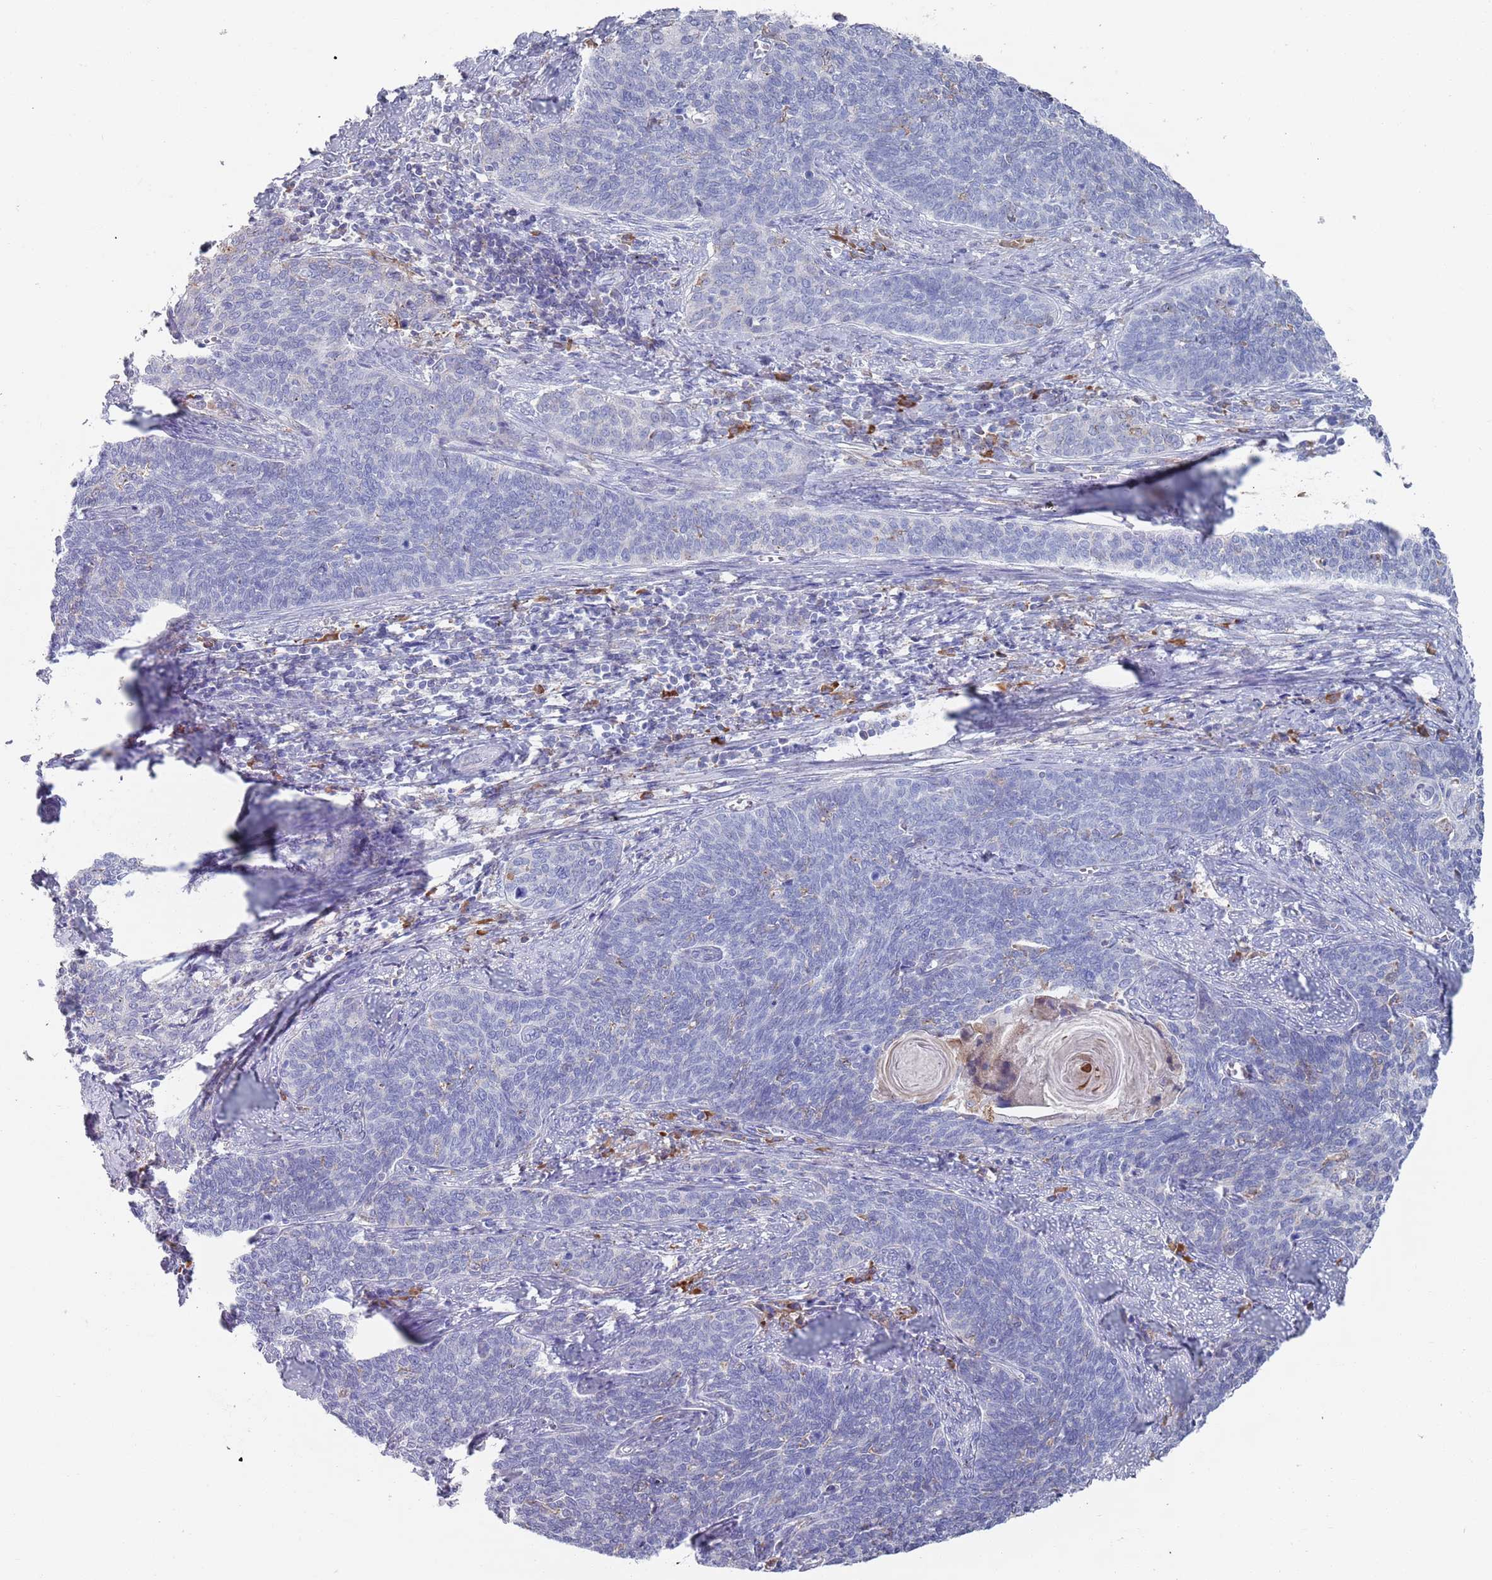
{"staining": {"intensity": "negative", "quantity": "none", "location": "none"}, "tissue": "cervical cancer", "cell_type": "Tumor cells", "image_type": "cancer", "snomed": [{"axis": "morphology", "description": "Squamous cell carcinoma, NOS"}, {"axis": "topography", "description": "Cervix"}], "caption": "Immunohistochemistry (IHC) of cervical cancer (squamous cell carcinoma) reveals no staining in tumor cells. (Brightfield microscopy of DAB immunohistochemistry (IHC) at high magnification).", "gene": "MAT1A", "patient": {"sex": "female", "age": 39}}